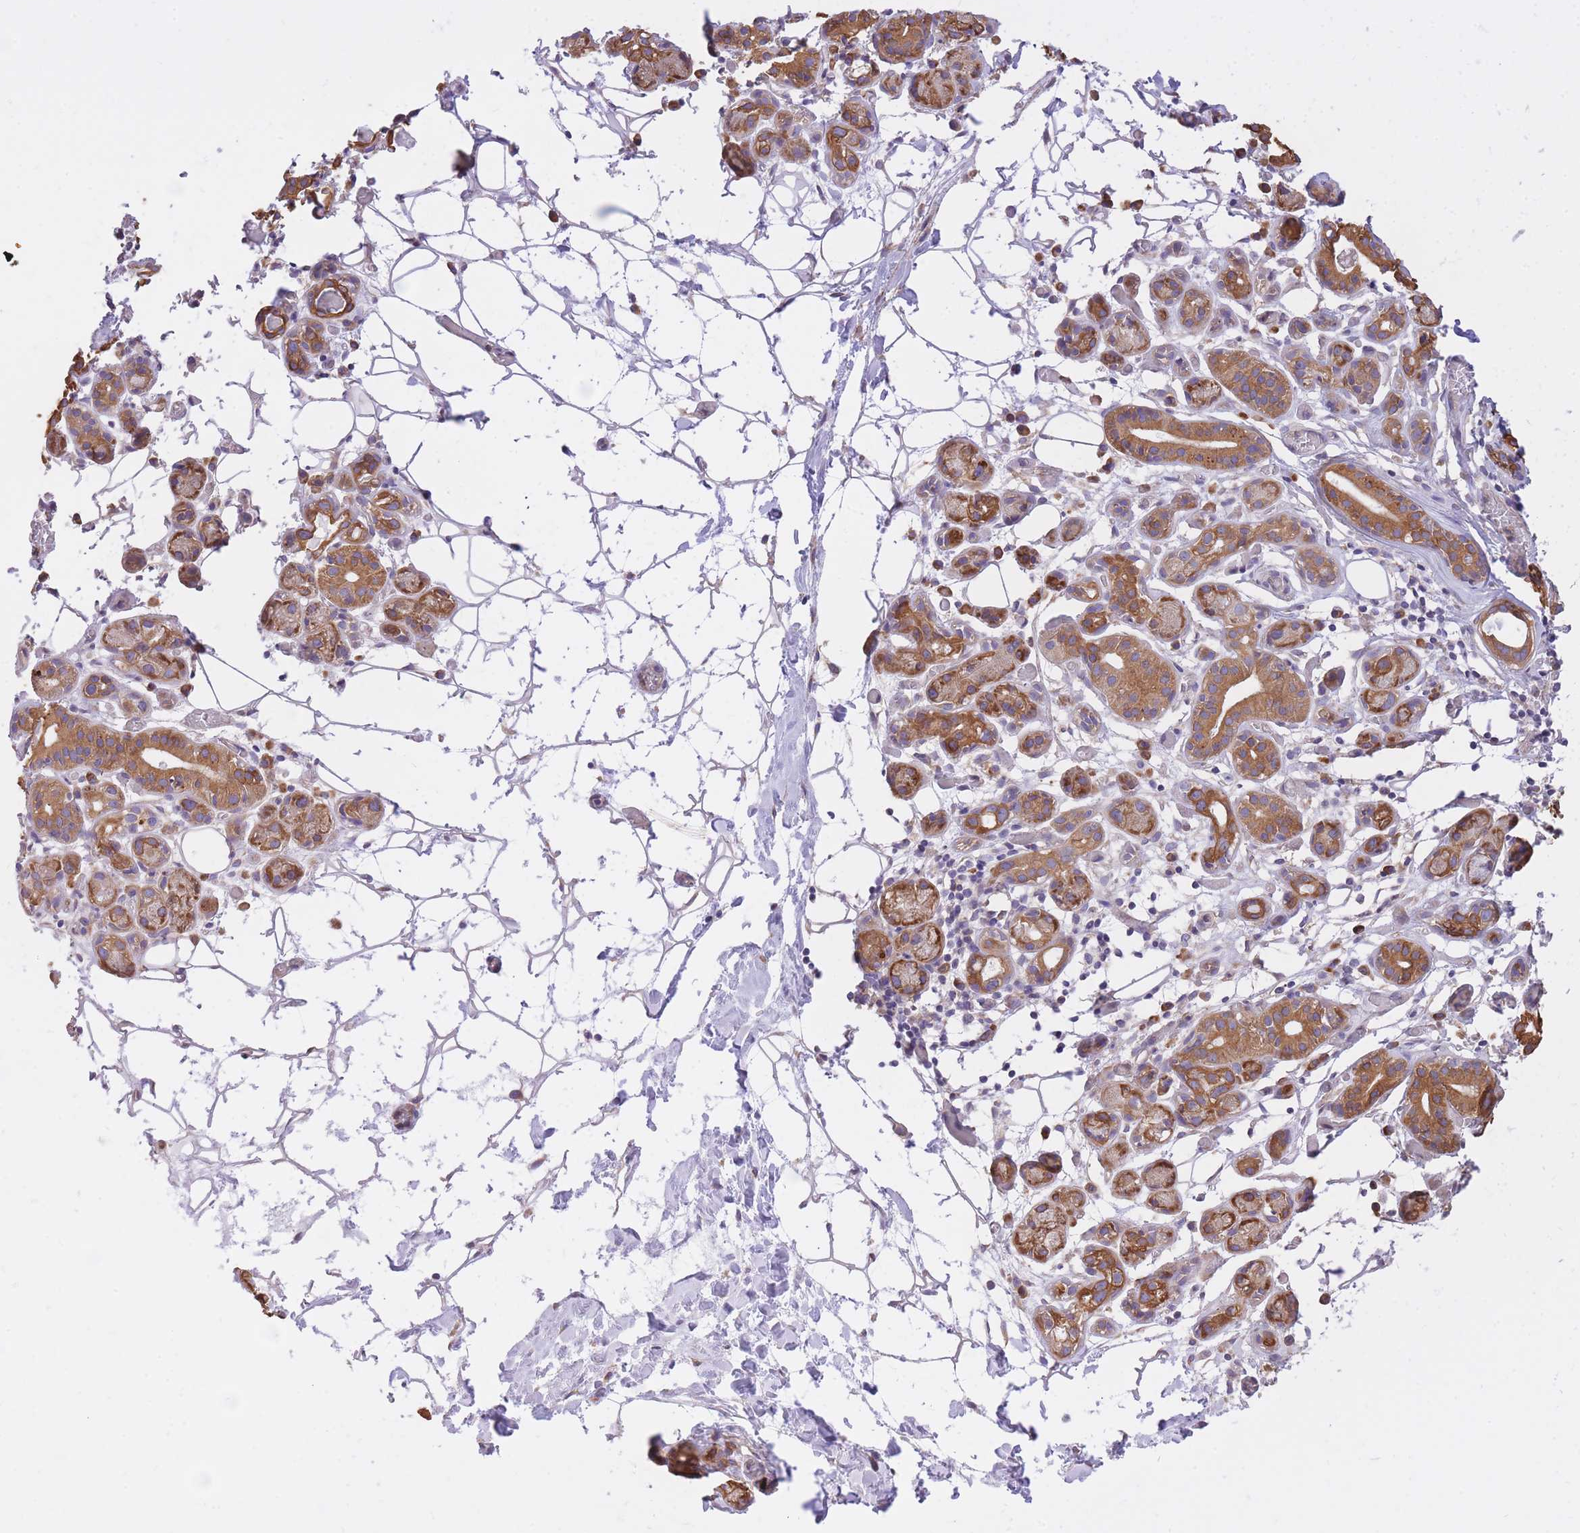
{"staining": {"intensity": "moderate", "quantity": ">75%", "location": "cytoplasmic/membranous"}, "tissue": "salivary gland", "cell_type": "Glandular cells", "image_type": "normal", "snomed": [{"axis": "morphology", "description": "Normal tissue, NOS"}, {"axis": "topography", "description": "Salivary gland"}], "caption": "Immunohistochemical staining of normal human salivary gland reveals medium levels of moderate cytoplasmic/membranous staining in approximately >75% of glandular cells.", "gene": "GBP7", "patient": {"sex": "male", "age": 82}}